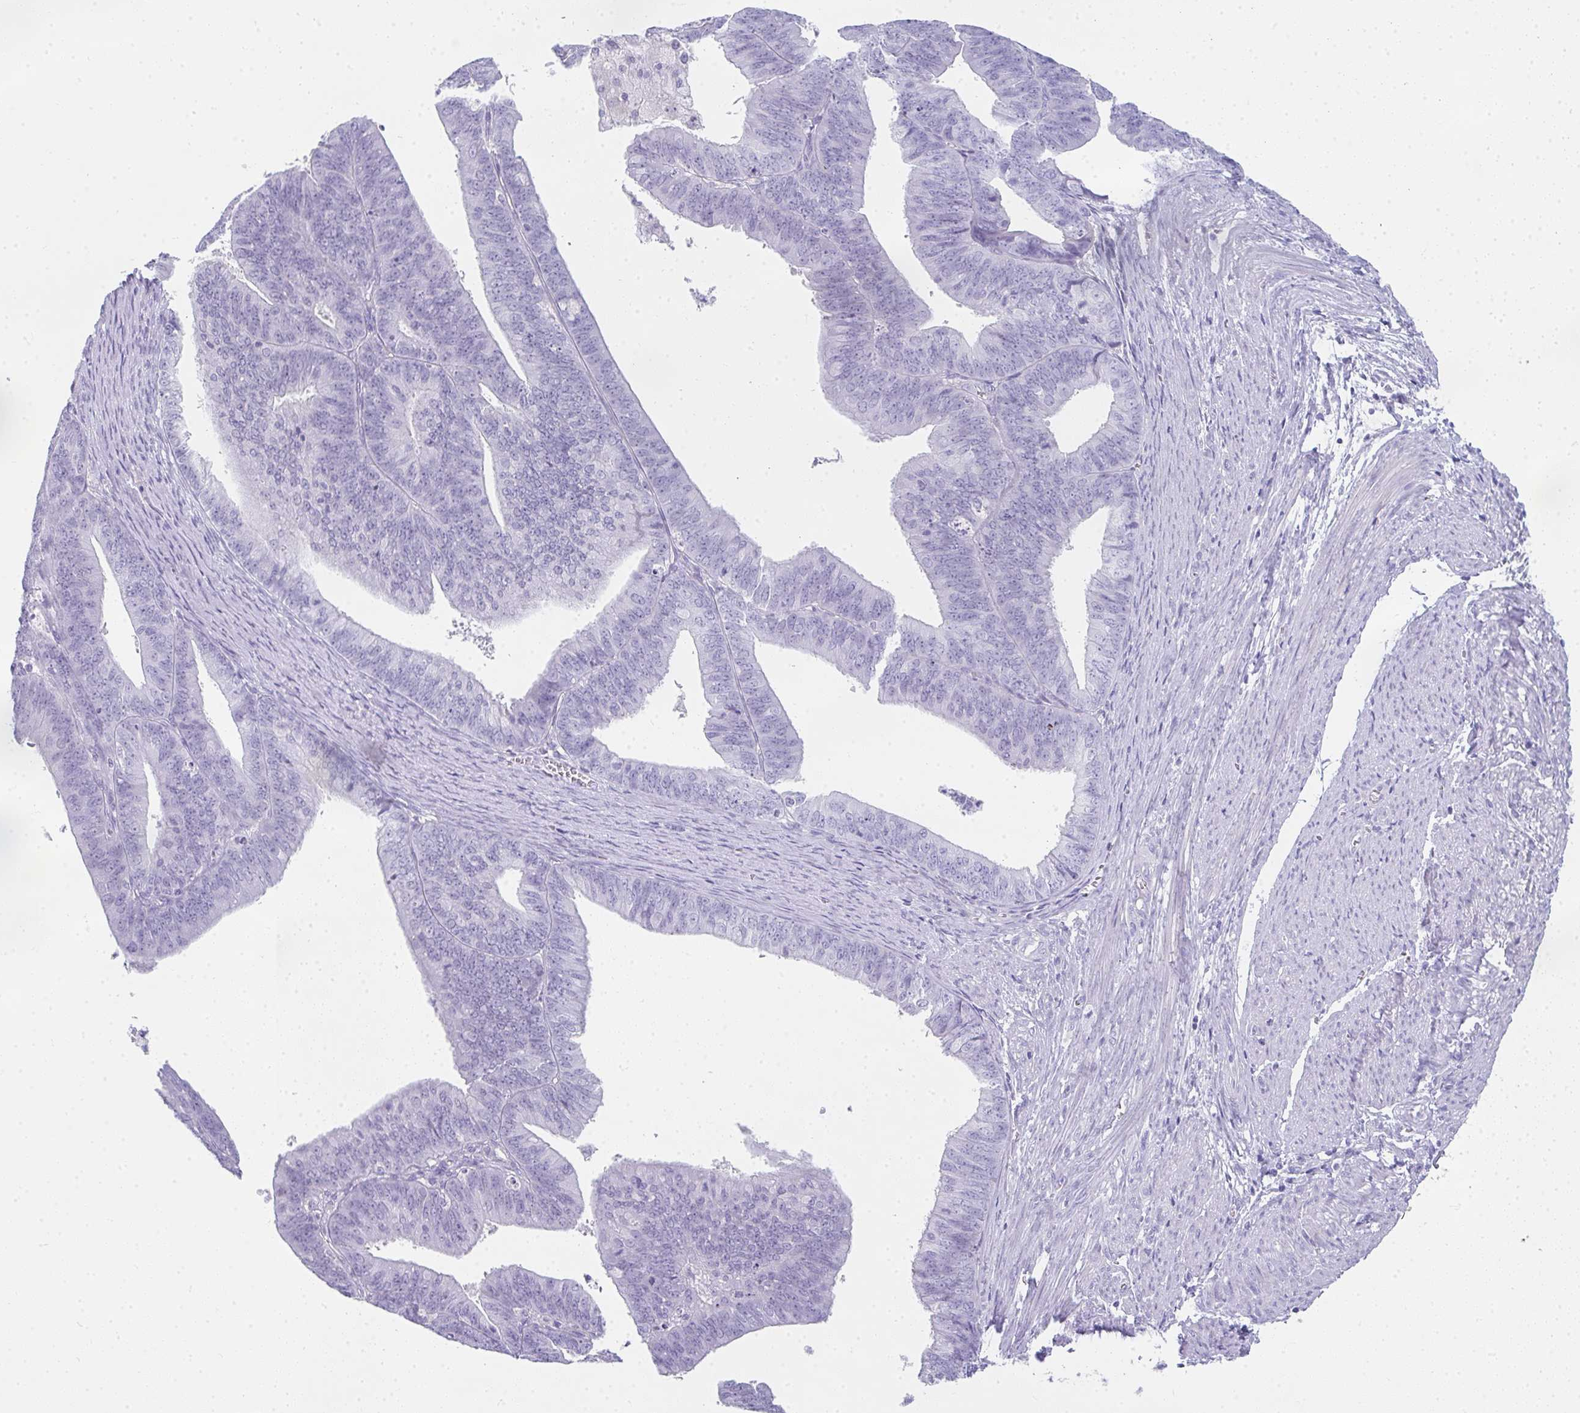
{"staining": {"intensity": "negative", "quantity": "none", "location": "none"}, "tissue": "endometrial cancer", "cell_type": "Tumor cells", "image_type": "cancer", "snomed": [{"axis": "morphology", "description": "Adenocarcinoma, NOS"}, {"axis": "topography", "description": "Endometrium"}], "caption": "Endometrial cancer (adenocarcinoma) was stained to show a protein in brown. There is no significant positivity in tumor cells.", "gene": "RLF", "patient": {"sex": "female", "age": 73}}